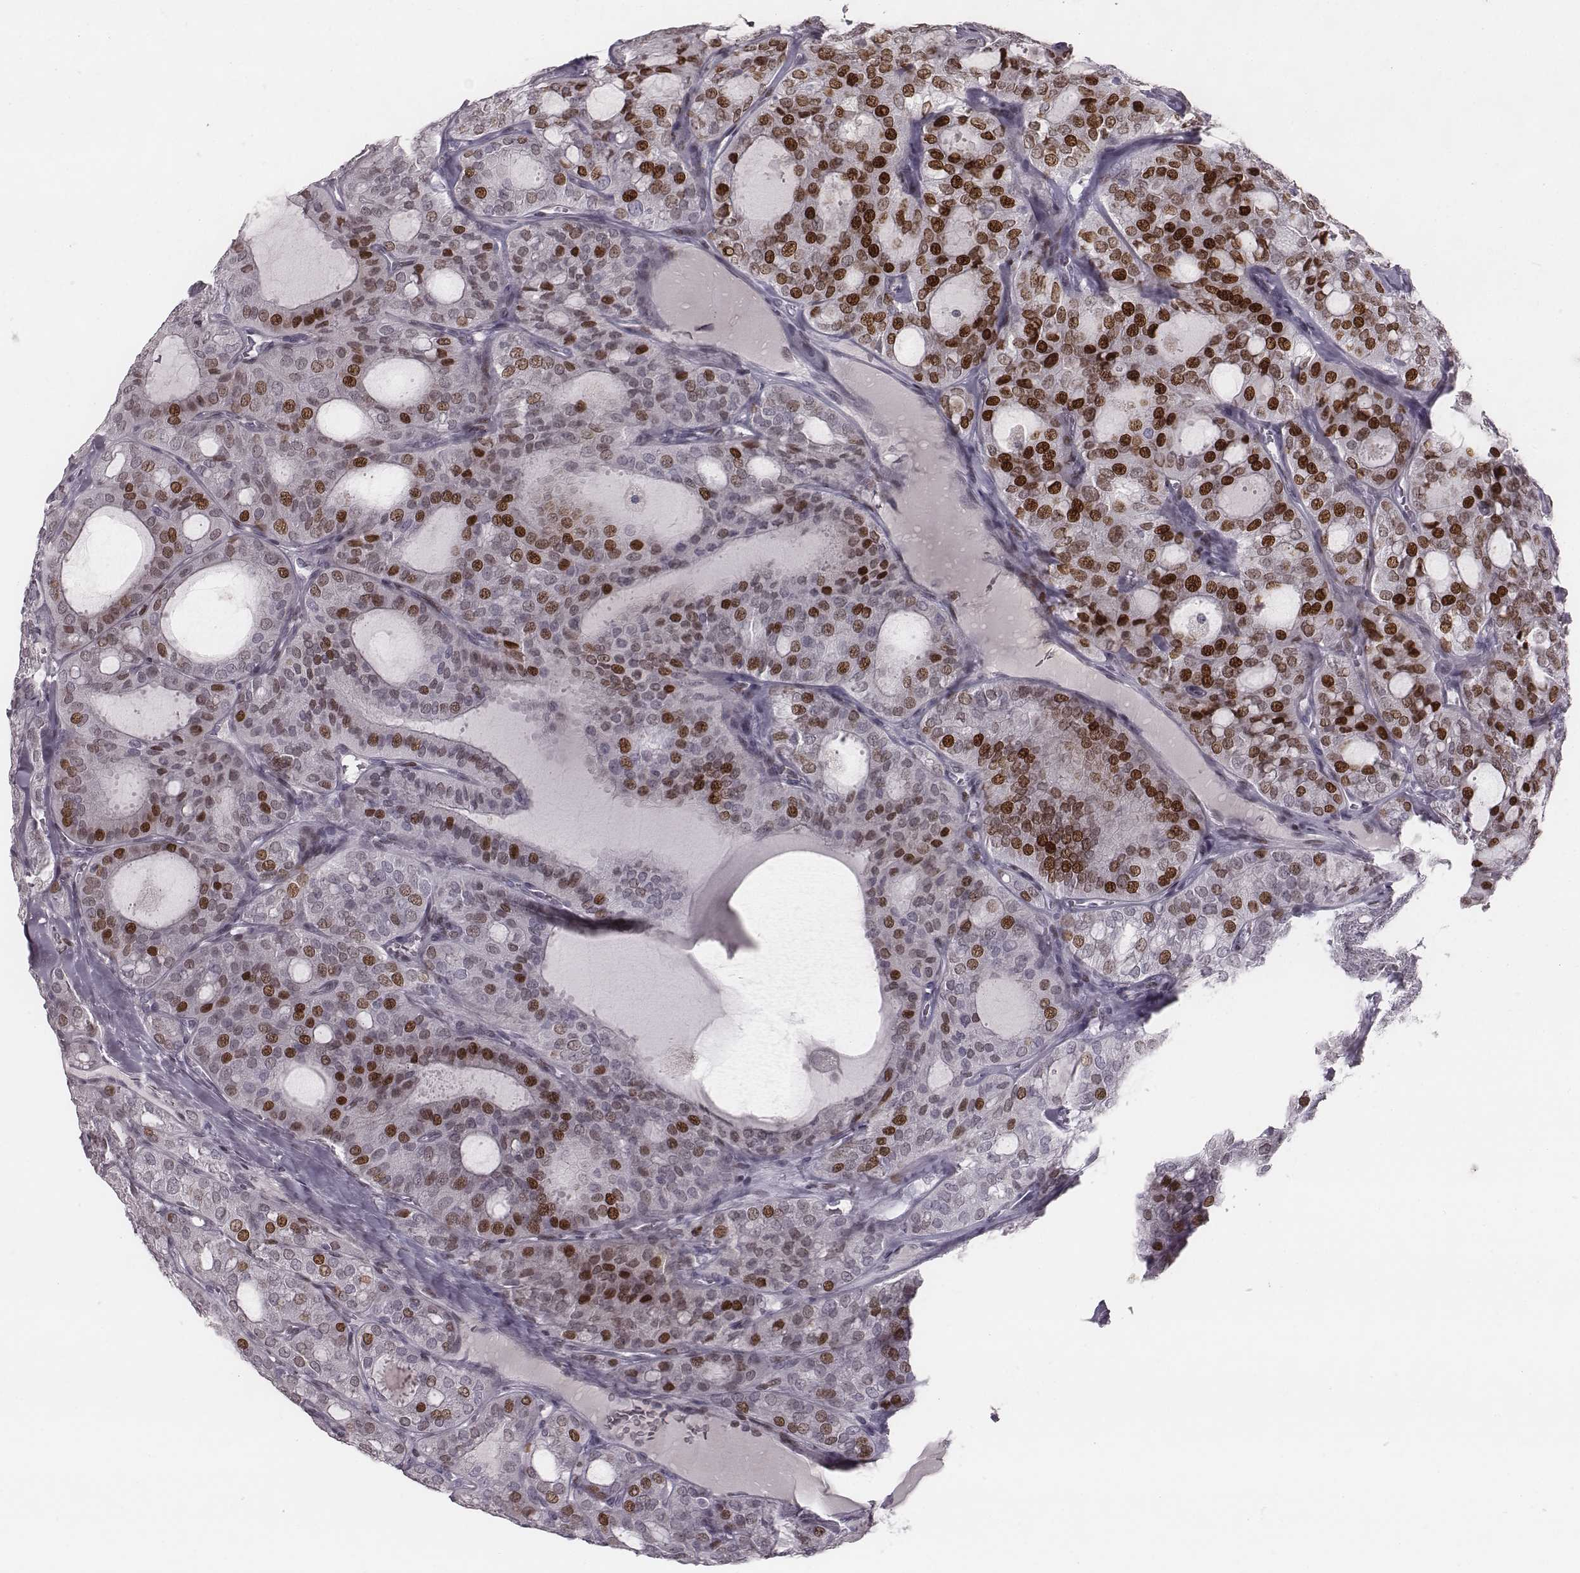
{"staining": {"intensity": "moderate", "quantity": "25%-75%", "location": "nuclear"}, "tissue": "thyroid cancer", "cell_type": "Tumor cells", "image_type": "cancer", "snomed": [{"axis": "morphology", "description": "Follicular adenoma carcinoma, NOS"}, {"axis": "topography", "description": "Thyroid gland"}], "caption": "The immunohistochemical stain highlights moderate nuclear expression in tumor cells of follicular adenoma carcinoma (thyroid) tissue.", "gene": "NDC1", "patient": {"sex": "male", "age": 75}}